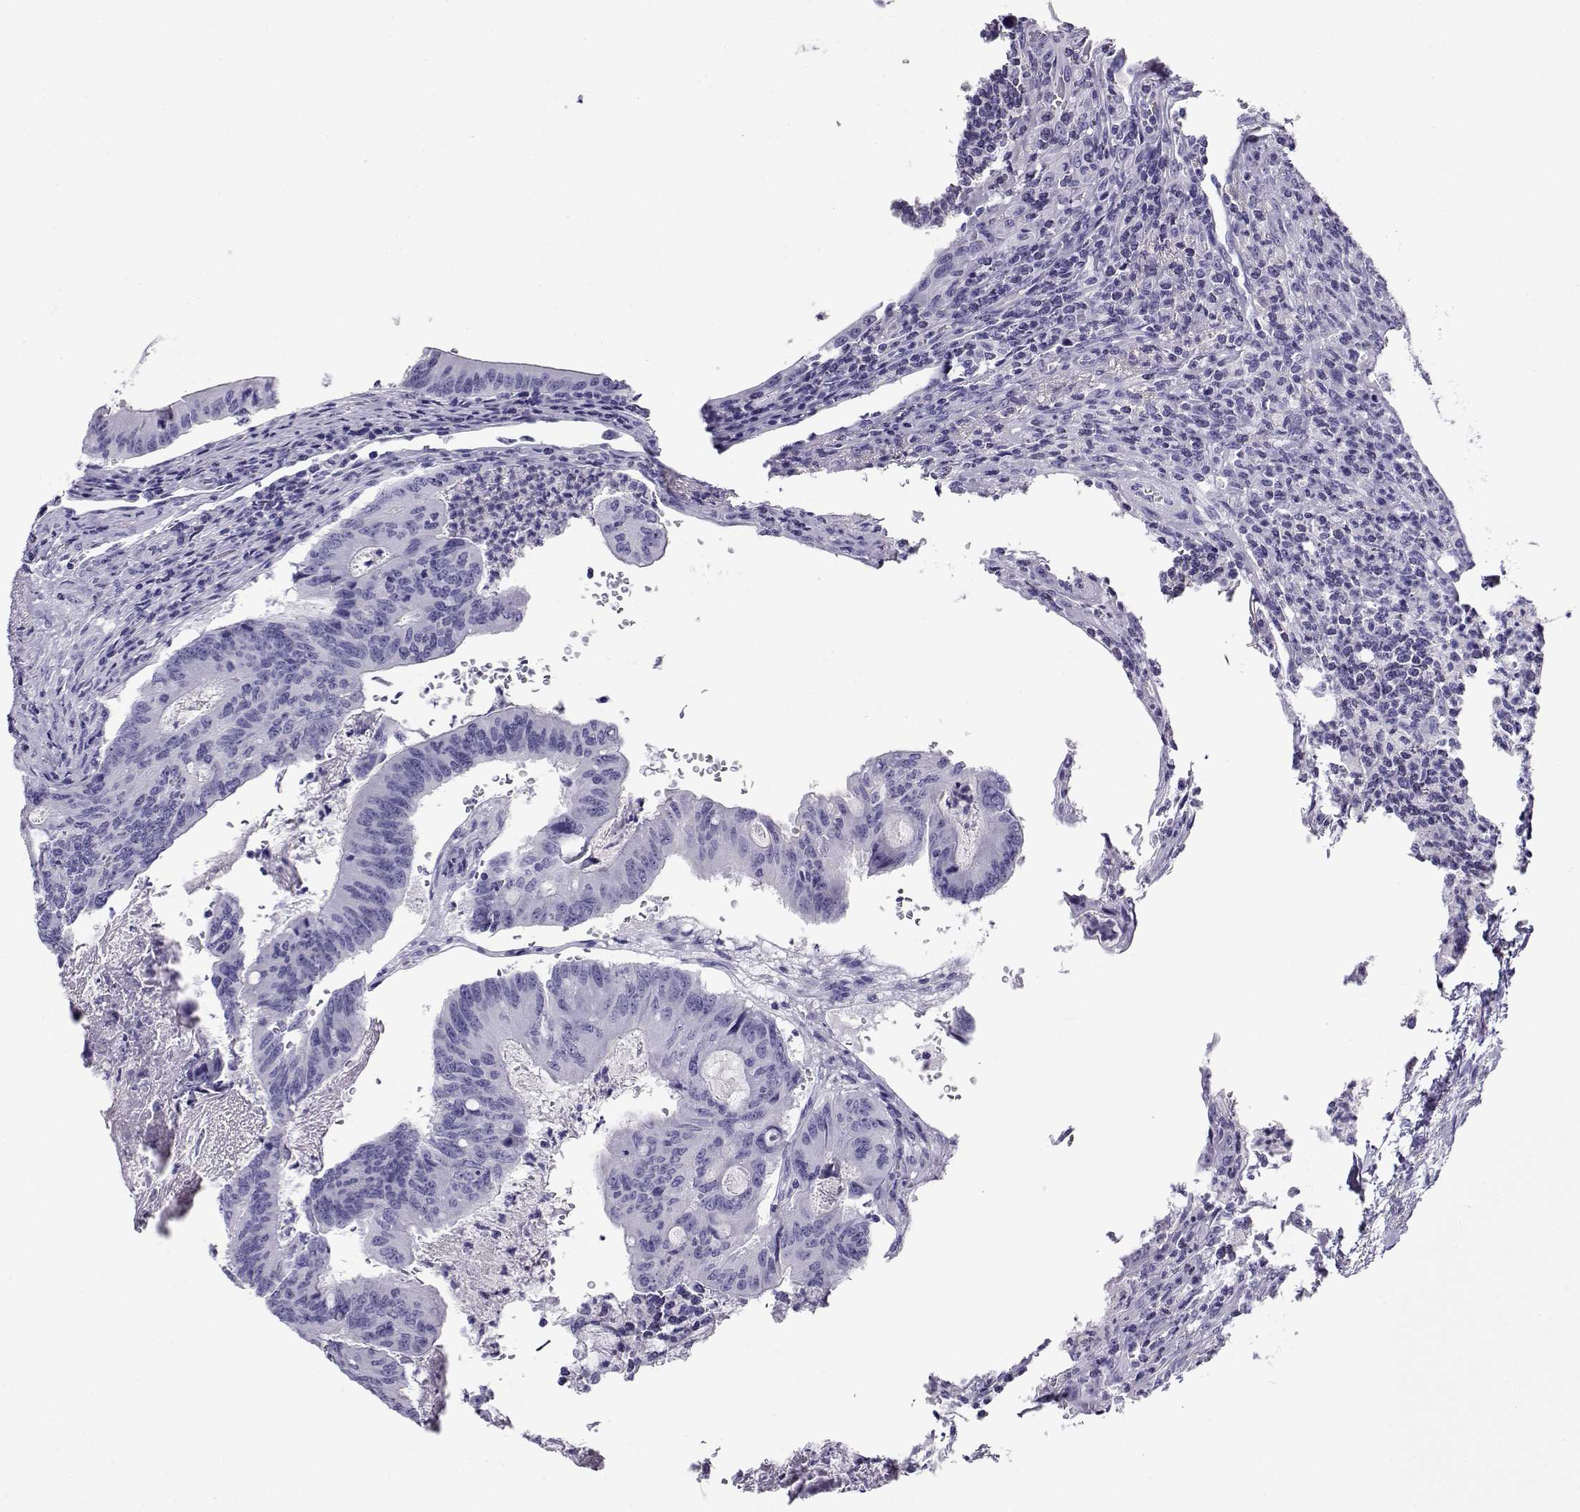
{"staining": {"intensity": "negative", "quantity": "none", "location": "none"}, "tissue": "colorectal cancer", "cell_type": "Tumor cells", "image_type": "cancer", "snomed": [{"axis": "morphology", "description": "Adenocarcinoma, NOS"}, {"axis": "topography", "description": "Colon"}], "caption": "Tumor cells are negative for protein expression in human adenocarcinoma (colorectal).", "gene": "CABS1", "patient": {"sex": "female", "age": 70}}